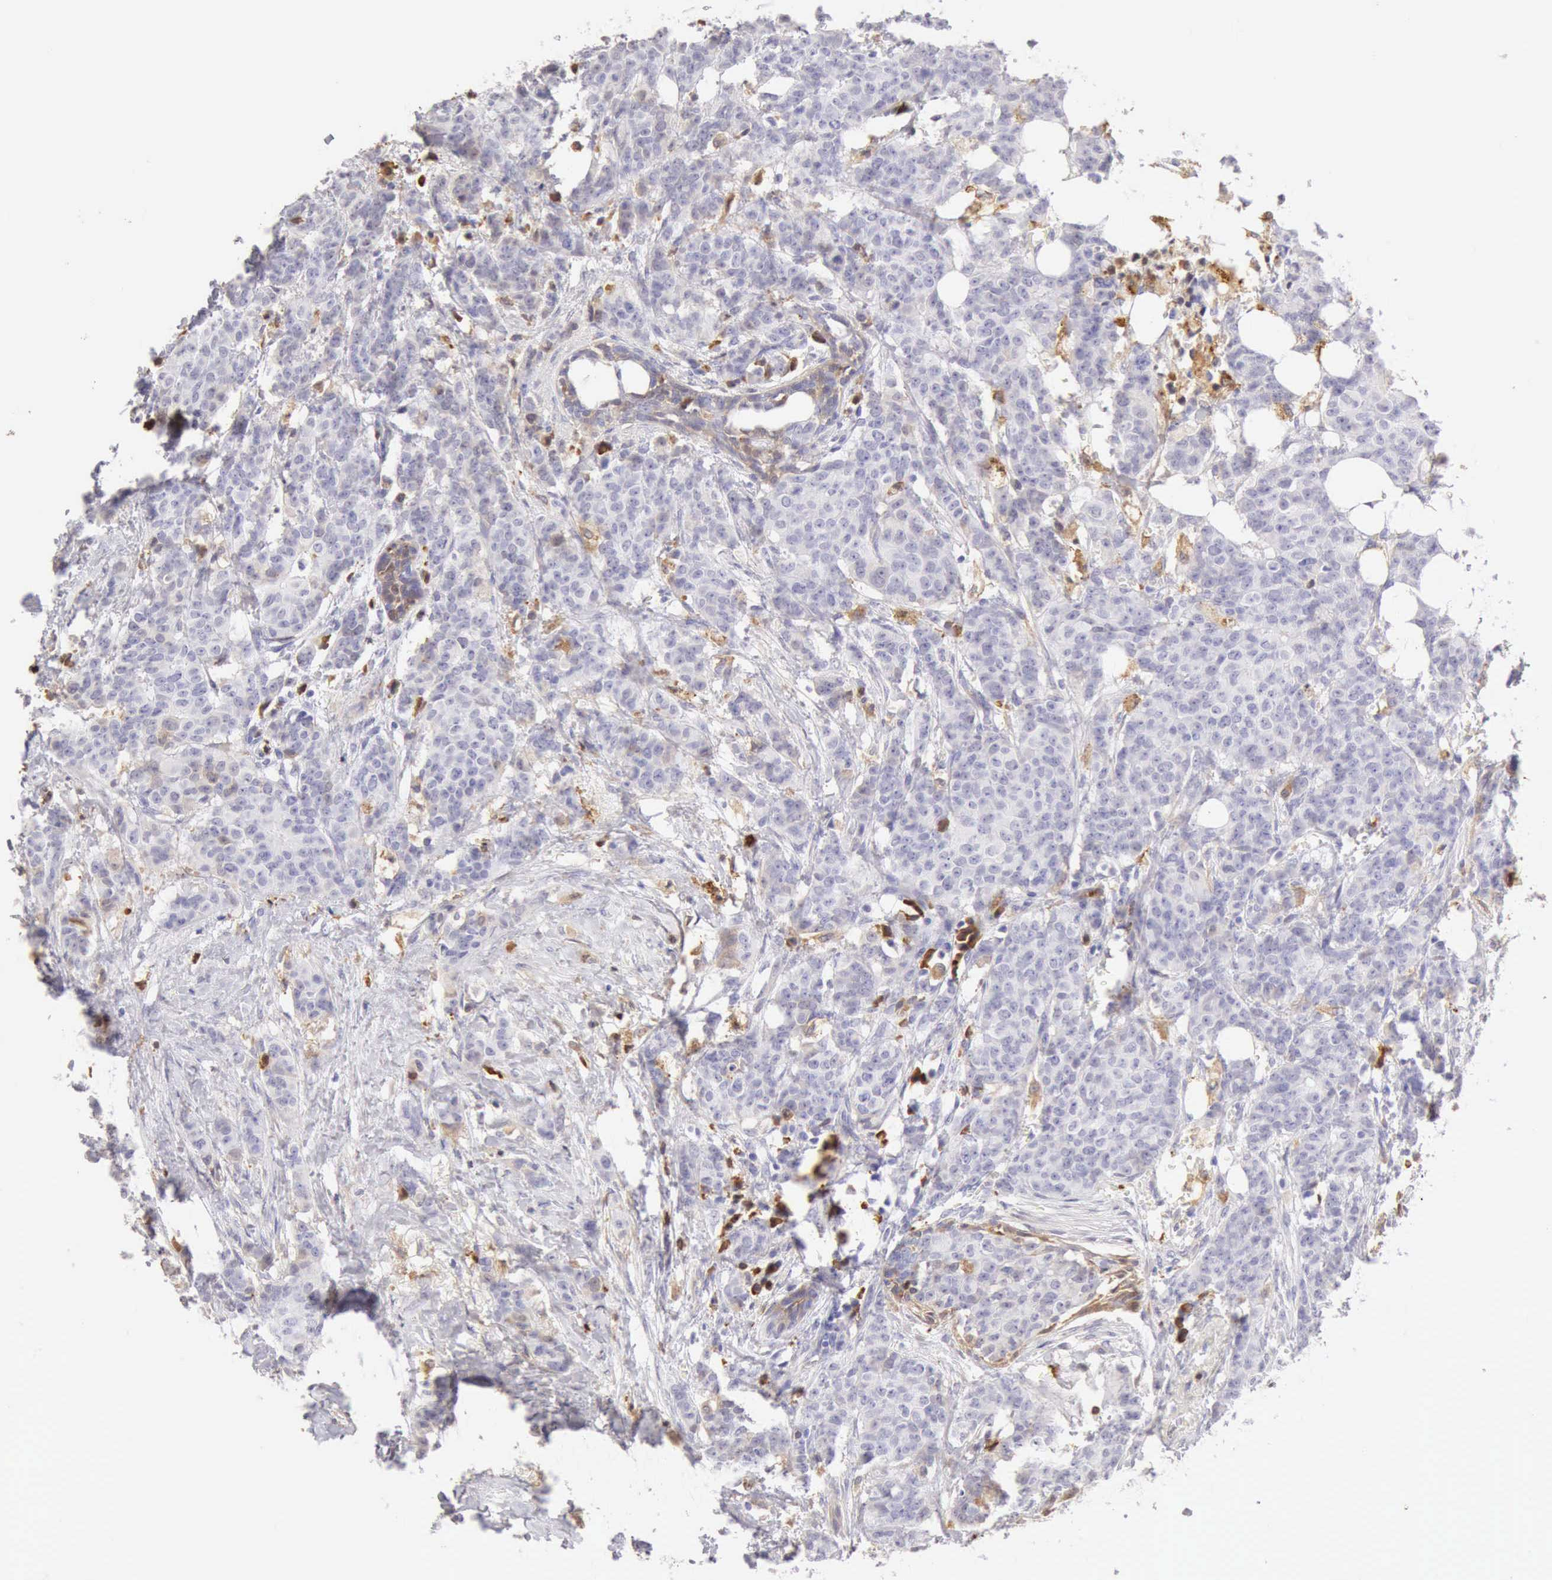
{"staining": {"intensity": "weak", "quantity": "<25%", "location": "cytoplasmic/membranous"}, "tissue": "breast cancer", "cell_type": "Tumor cells", "image_type": "cancer", "snomed": [{"axis": "morphology", "description": "Duct carcinoma"}, {"axis": "topography", "description": "Breast"}], "caption": "DAB (3,3'-diaminobenzidine) immunohistochemical staining of human breast cancer (intraductal carcinoma) demonstrates no significant positivity in tumor cells.", "gene": "RNASE1", "patient": {"sex": "female", "age": 40}}